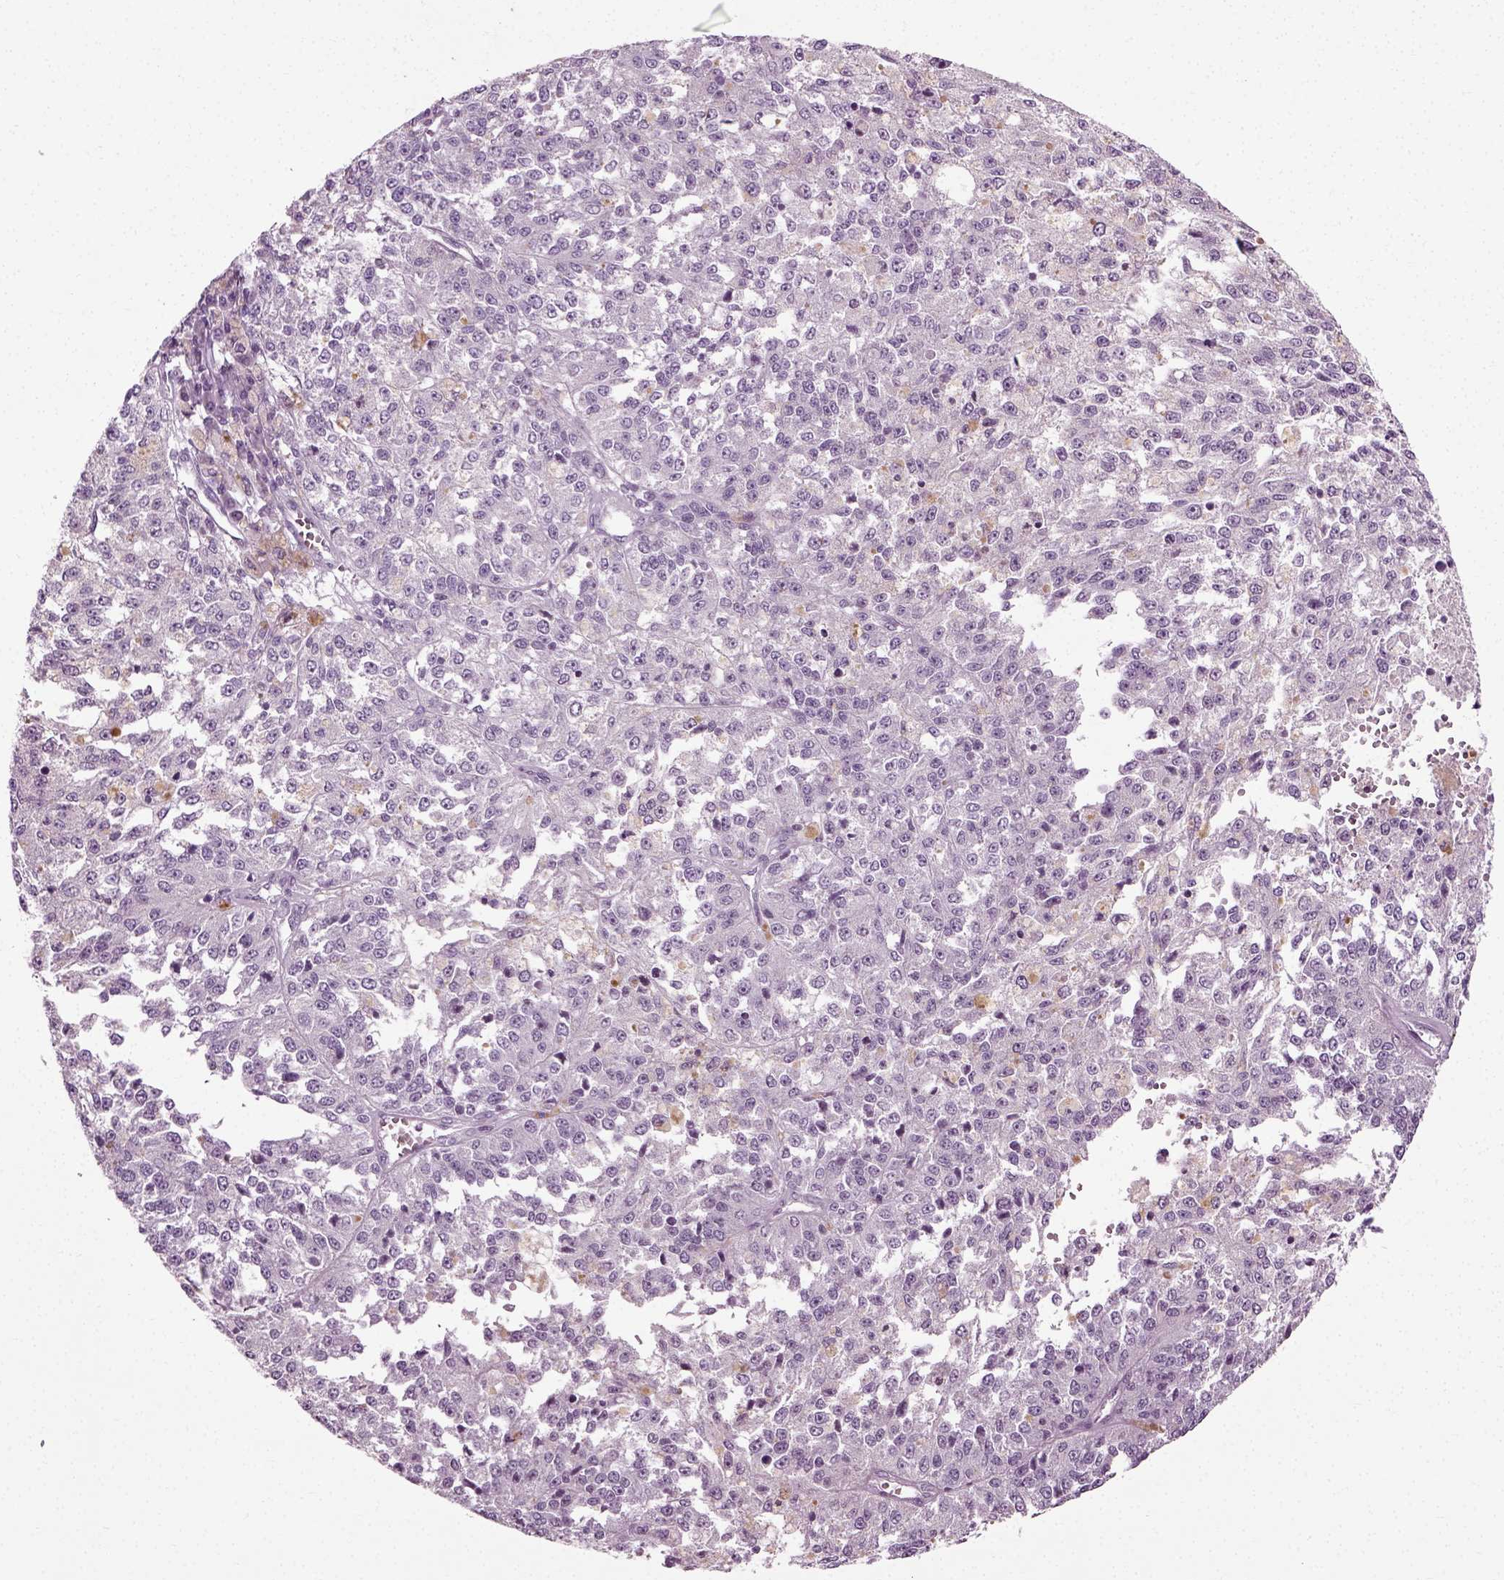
{"staining": {"intensity": "negative", "quantity": "none", "location": "none"}, "tissue": "melanoma", "cell_type": "Tumor cells", "image_type": "cancer", "snomed": [{"axis": "morphology", "description": "Malignant melanoma, Metastatic site"}, {"axis": "topography", "description": "Lymph node"}], "caption": "Immunohistochemistry (IHC) micrograph of human melanoma stained for a protein (brown), which reveals no positivity in tumor cells.", "gene": "SCG5", "patient": {"sex": "female", "age": 64}}